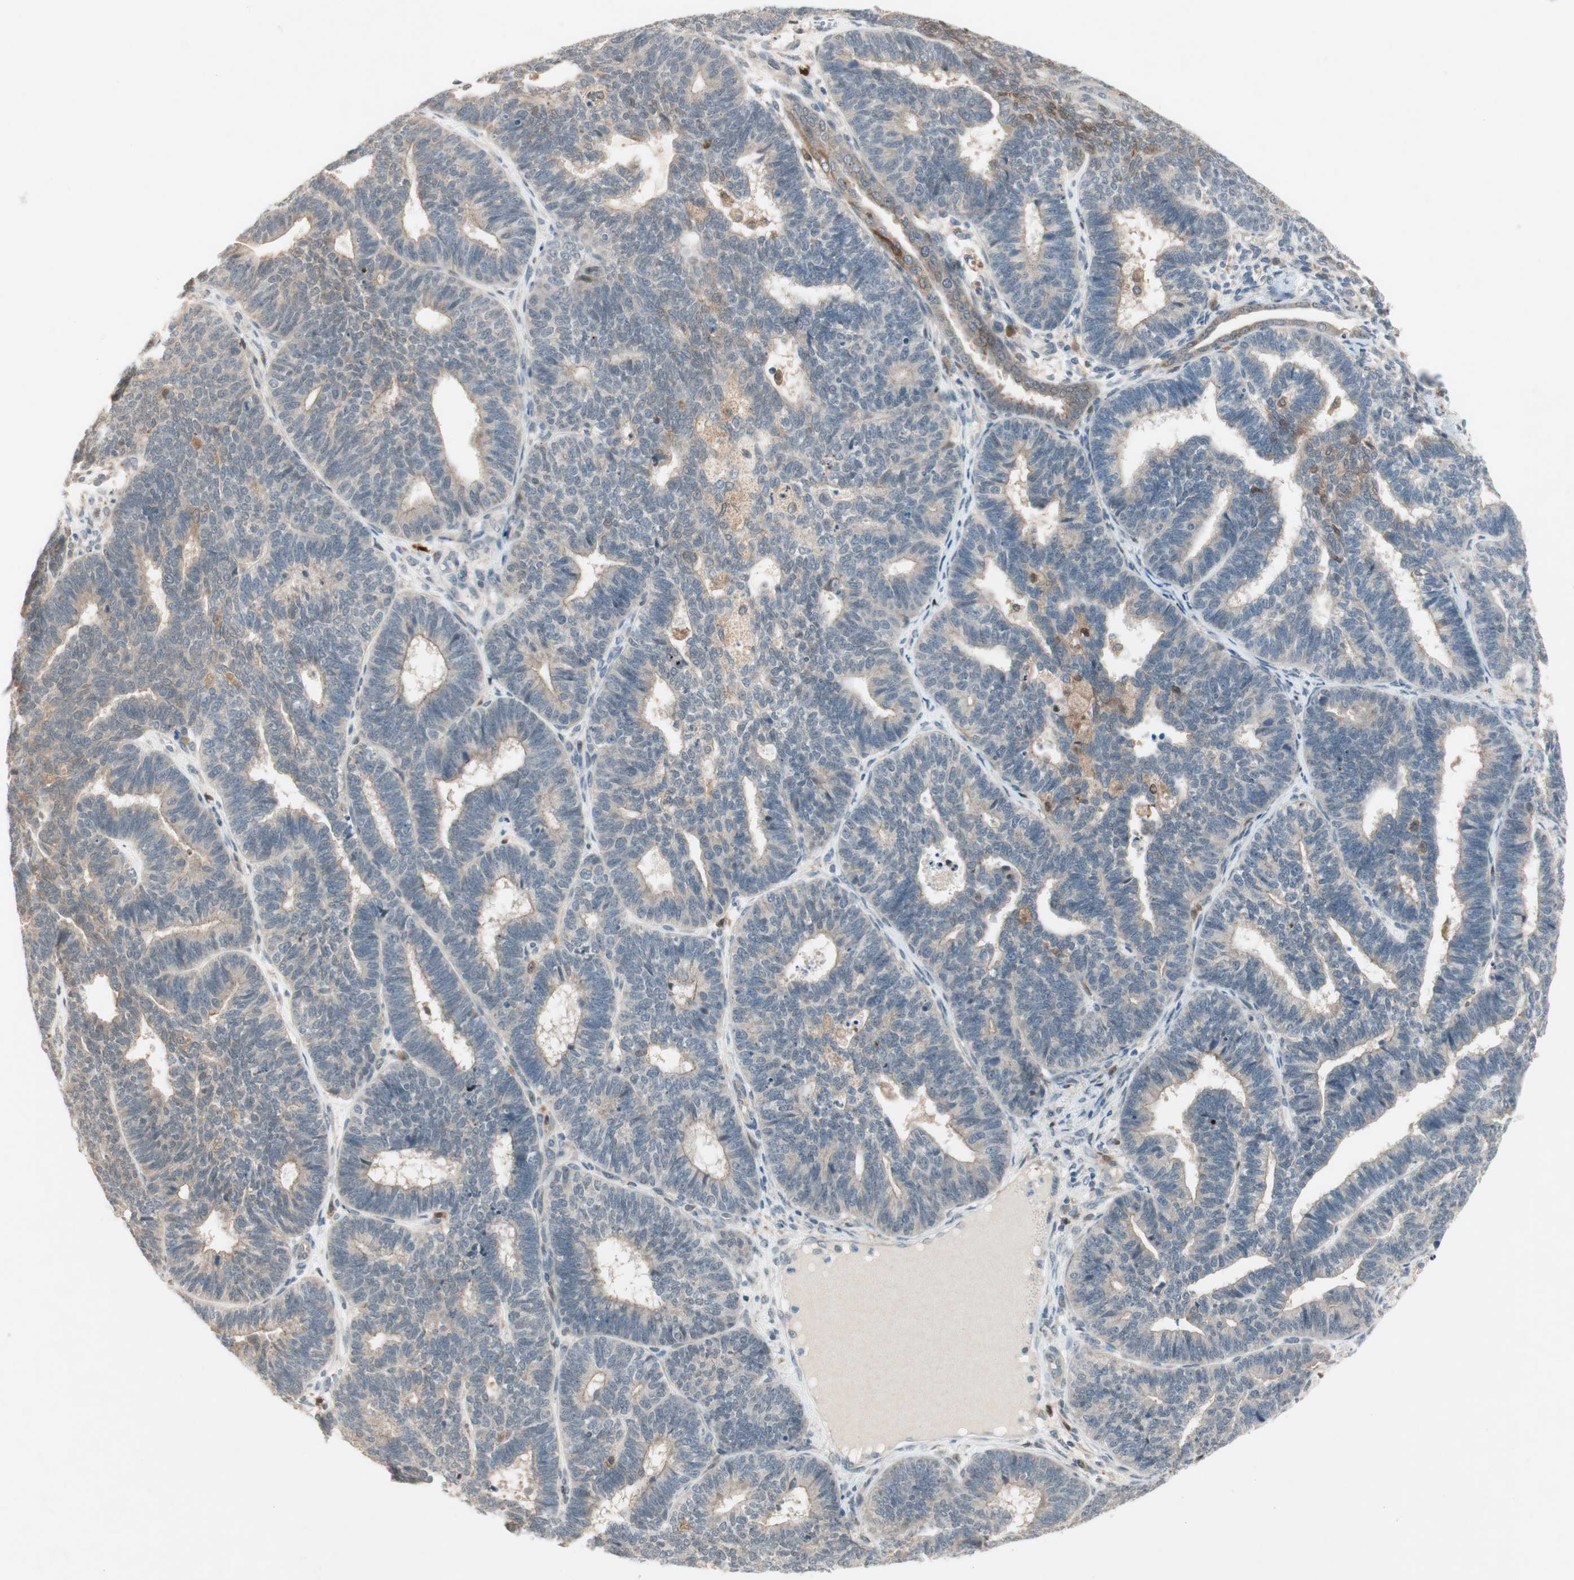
{"staining": {"intensity": "weak", "quantity": "25%-75%", "location": "cytoplasmic/membranous"}, "tissue": "endometrial cancer", "cell_type": "Tumor cells", "image_type": "cancer", "snomed": [{"axis": "morphology", "description": "Adenocarcinoma, NOS"}, {"axis": "topography", "description": "Endometrium"}], "caption": "Adenocarcinoma (endometrial) was stained to show a protein in brown. There is low levels of weak cytoplasmic/membranous expression in approximately 25%-75% of tumor cells.", "gene": "RTL6", "patient": {"sex": "female", "age": 70}}